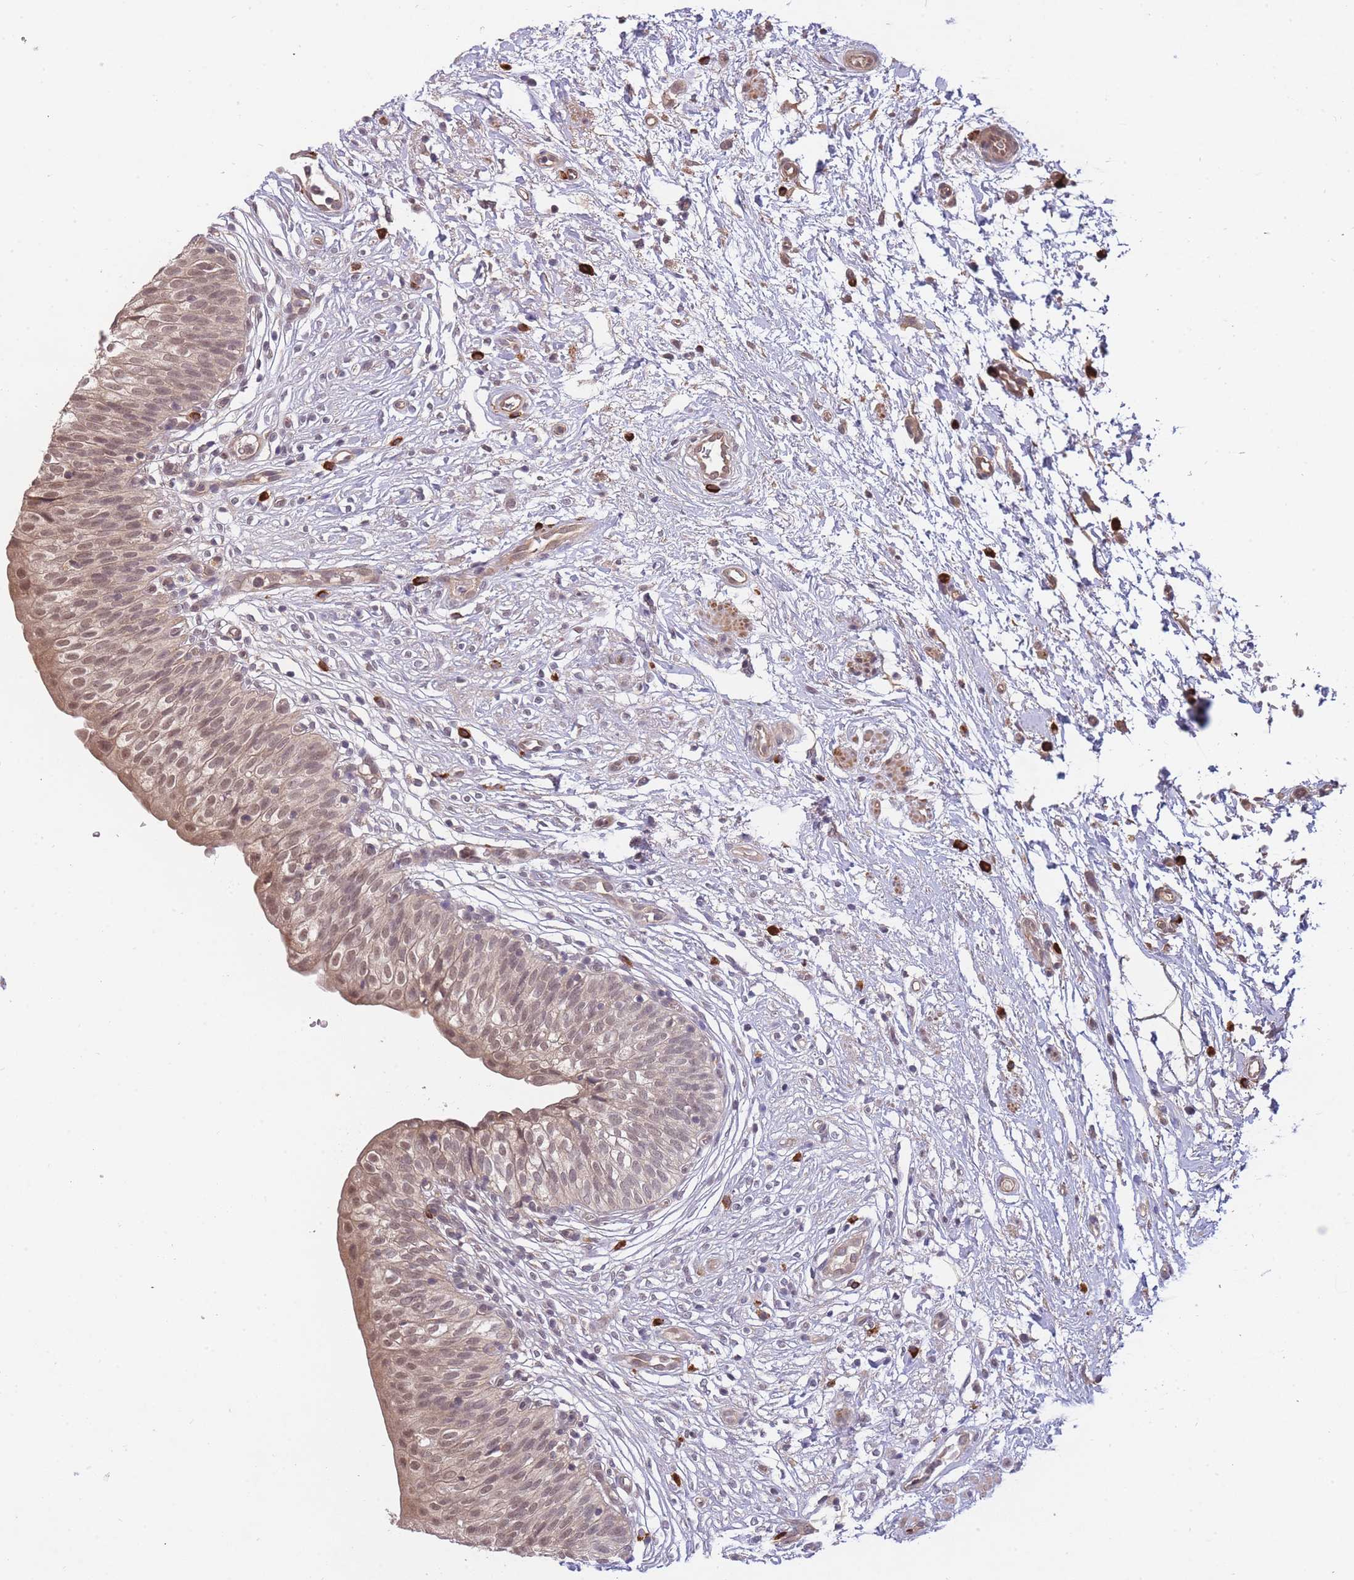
{"staining": {"intensity": "moderate", "quantity": "25%-75%", "location": "cytoplasmic/membranous,nuclear"}, "tissue": "urinary bladder", "cell_type": "Urothelial cells", "image_type": "normal", "snomed": [{"axis": "morphology", "description": "Normal tissue, NOS"}, {"axis": "topography", "description": "Urinary bladder"}], "caption": "Protein staining of normal urinary bladder demonstrates moderate cytoplasmic/membranous,nuclear staining in about 25%-75% of urothelial cells. Immunohistochemistry (ihc) stains the protein in brown and the nuclei are stained blue.", "gene": "SMC6", "patient": {"sex": "male", "age": 55}}